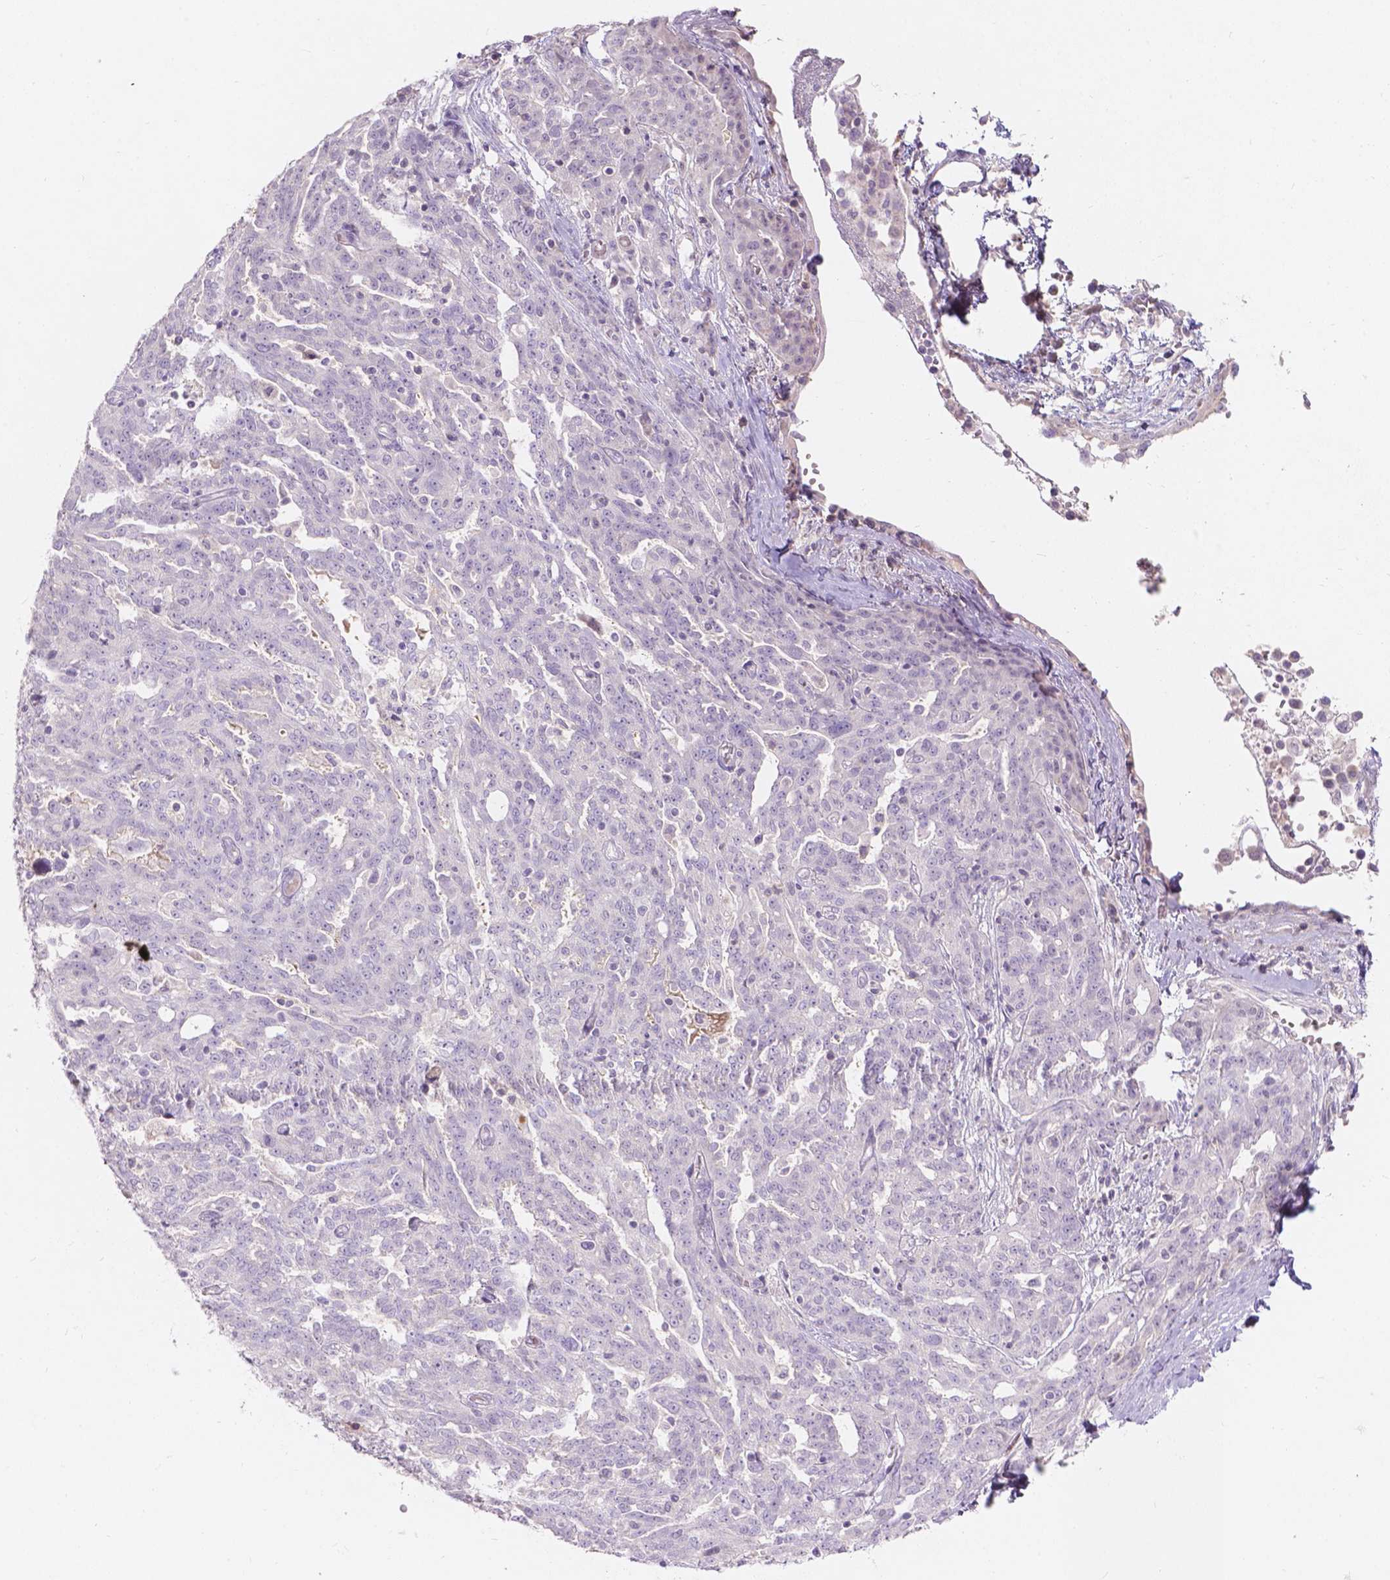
{"staining": {"intensity": "negative", "quantity": "none", "location": "none"}, "tissue": "ovarian cancer", "cell_type": "Tumor cells", "image_type": "cancer", "snomed": [{"axis": "morphology", "description": "Cystadenocarcinoma, serous, NOS"}, {"axis": "topography", "description": "Ovary"}], "caption": "There is no significant positivity in tumor cells of ovarian cancer (serous cystadenocarcinoma). (Immunohistochemistry, brightfield microscopy, high magnification).", "gene": "DCAF4L1", "patient": {"sex": "female", "age": 67}}